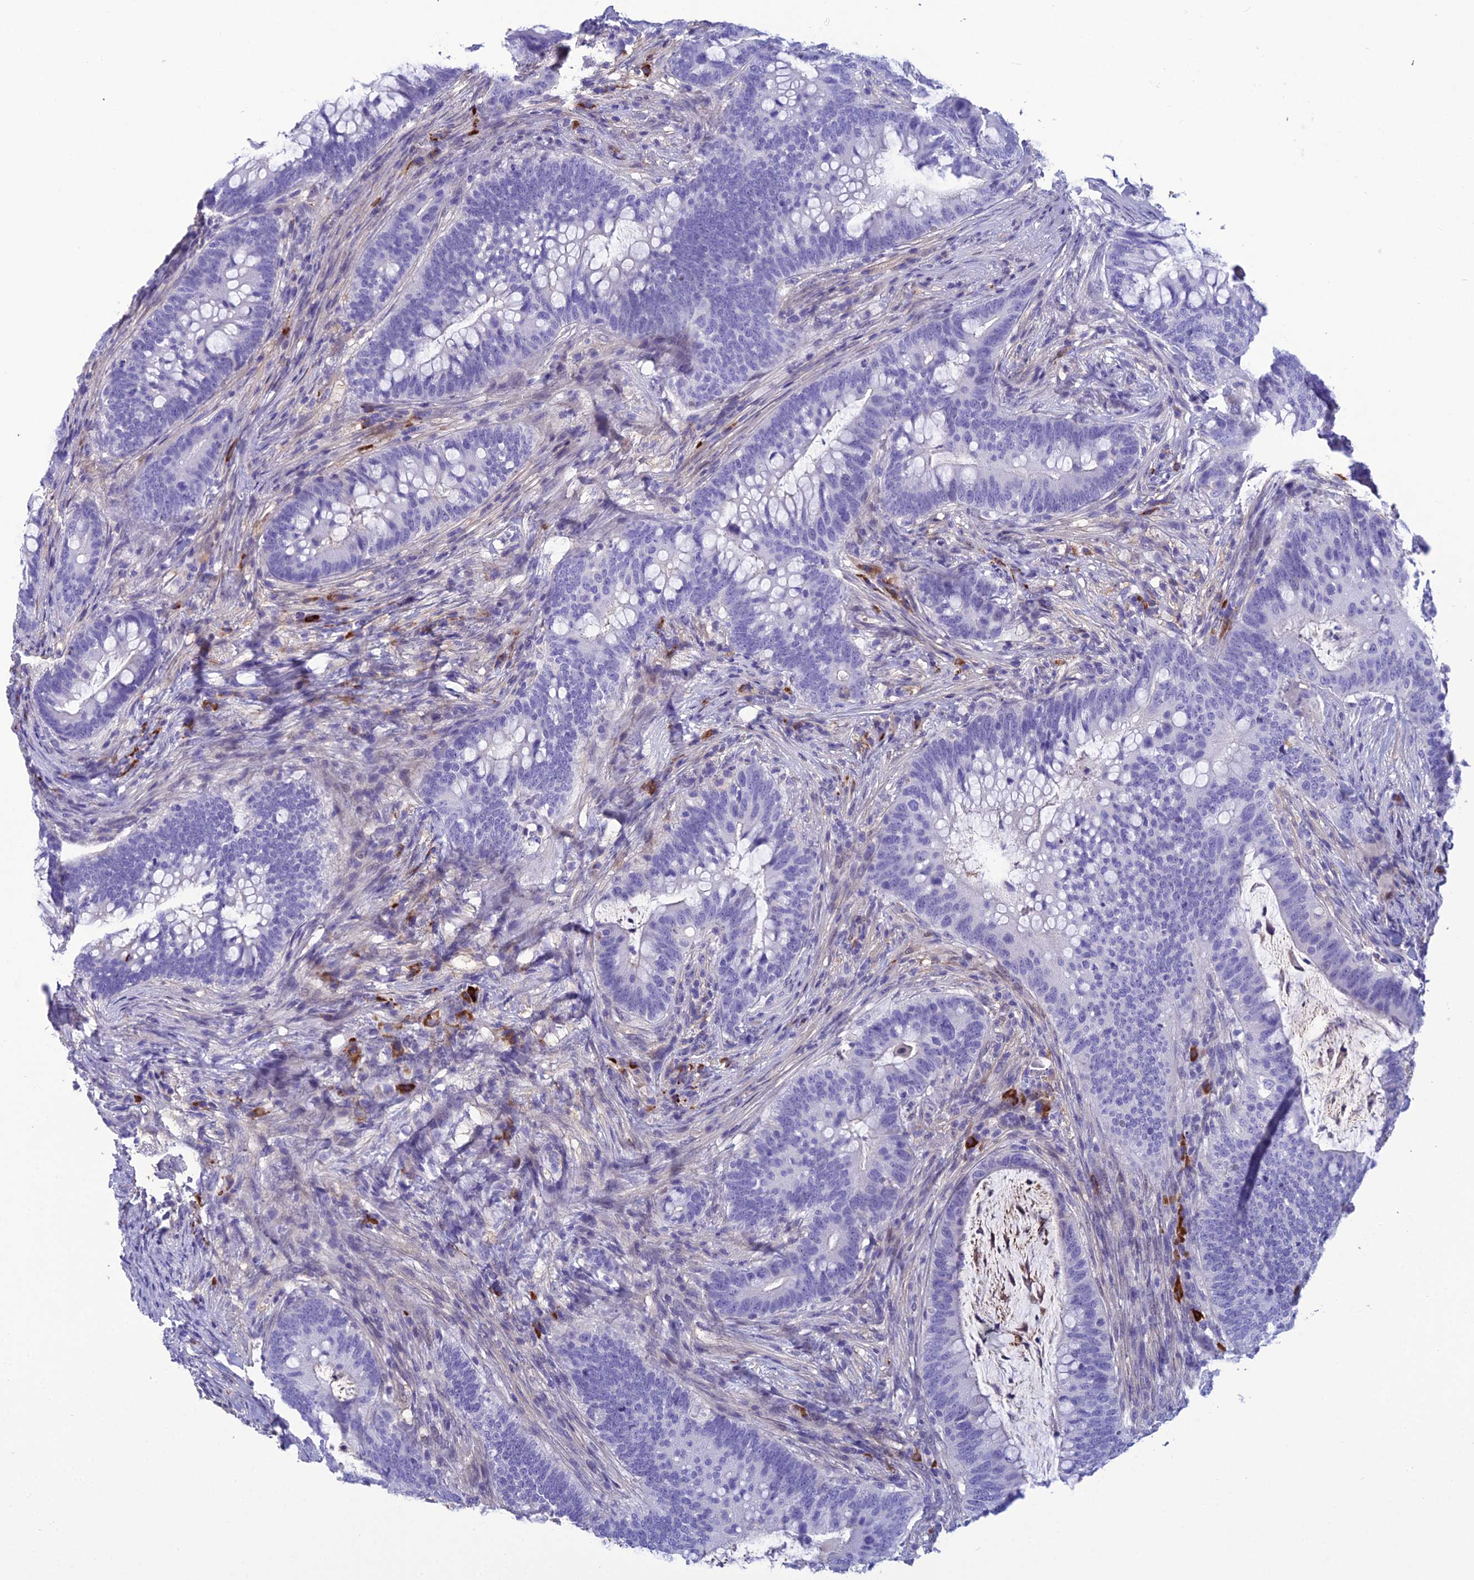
{"staining": {"intensity": "negative", "quantity": "none", "location": "none"}, "tissue": "colorectal cancer", "cell_type": "Tumor cells", "image_type": "cancer", "snomed": [{"axis": "morphology", "description": "Adenocarcinoma, NOS"}, {"axis": "topography", "description": "Colon"}], "caption": "This is an immunohistochemistry photomicrograph of colorectal cancer. There is no staining in tumor cells.", "gene": "CRB2", "patient": {"sex": "female", "age": 66}}